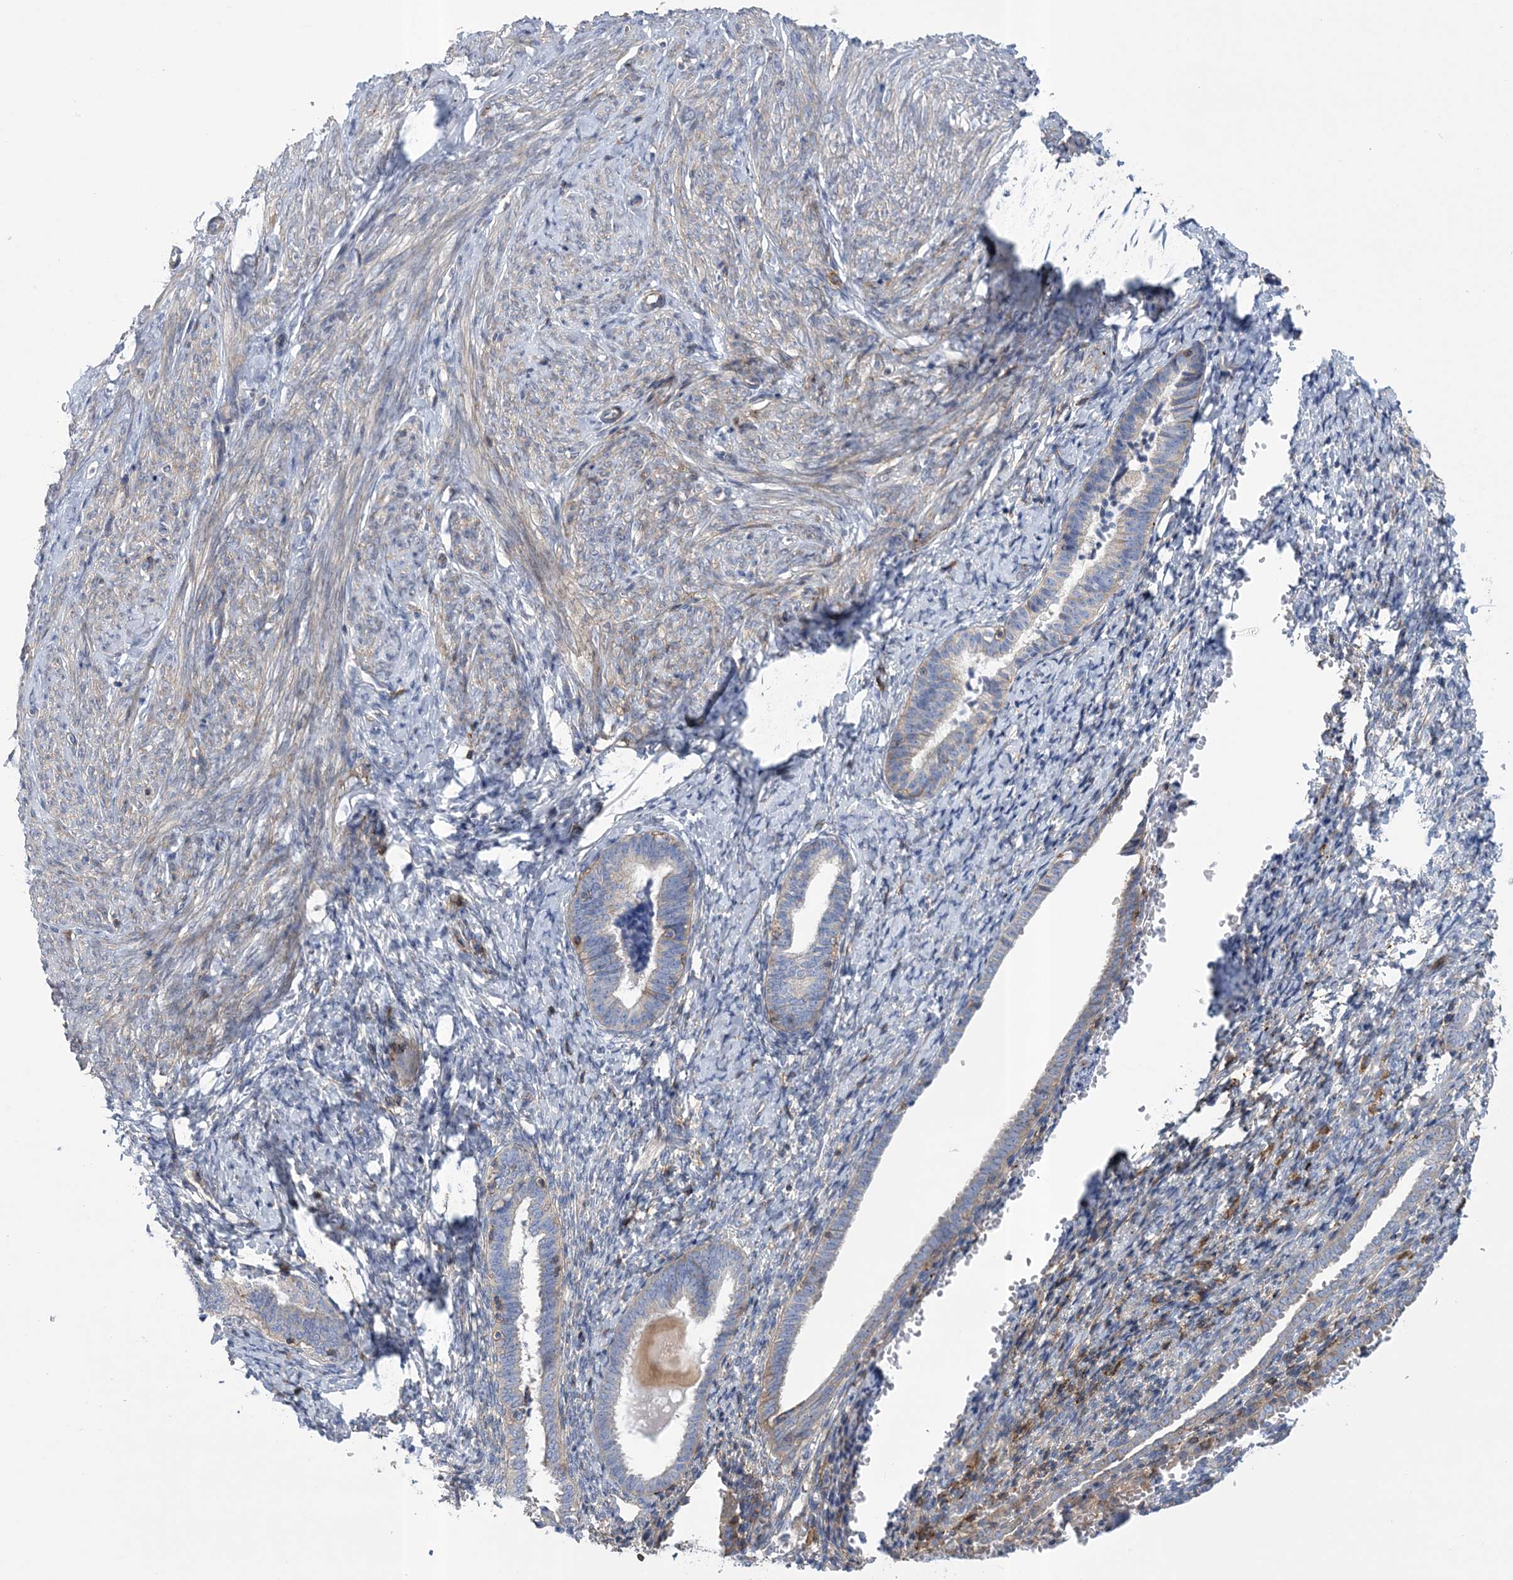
{"staining": {"intensity": "moderate", "quantity": "<25%", "location": "cytoplasmic/membranous"}, "tissue": "endometrium", "cell_type": "Cells in endometrial stroma", "image_type": "normal", "snomed": [{"axis": "morphology", "description": "Normal tissue, NOS"}, {"axis": "topography", "description": "Endometrium"}], "caption": "A photomicrograph of human endometrium stained for a protein reveals moderate cytoplasmic/membranous brown staining in cells in endometrial stroma. Nuclei are stained in blue.", "gene": "ARSJ", "patient": {"sex": "female", "age": 72}}